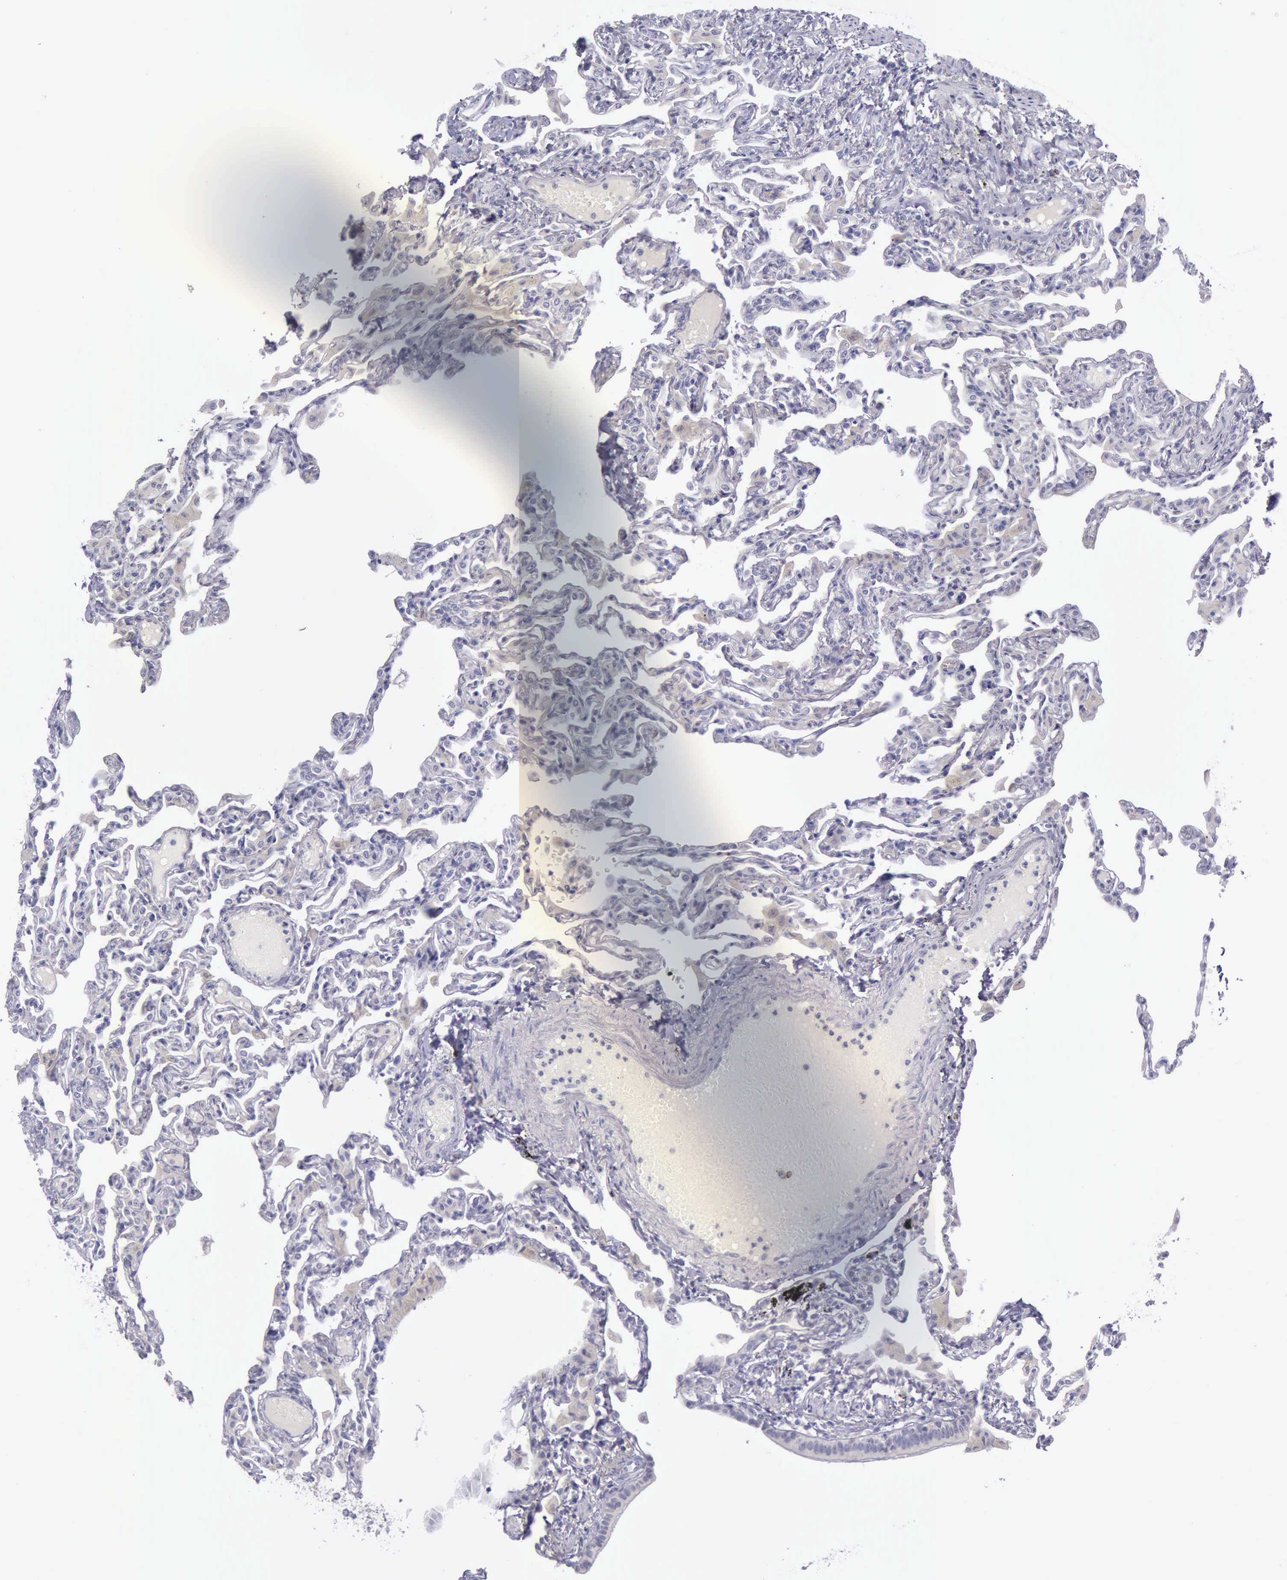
{"staining": {"intensity": "negative", "quantity": "none", "location": "none"}, "tissue": "lung", "cell_type": "Alveolar cells", "image_type": "normal", "snomed": [{"axis": "morphology", "description": "Normal tissue, NOS"}, {"axis": "topography", "description": "Lung"}], "caption": "This is a photomicrograph of immunohistochemistry staining of unremarkable lung, which shows no positivity in alveolar cells. Brightfield microscopy of immunohistochemistry stained with DAB (brown) and hematoxylin (blue), captured at high magnification.", "gene": "ARNT2", "patient": {"sex": "female", "age": 49}}